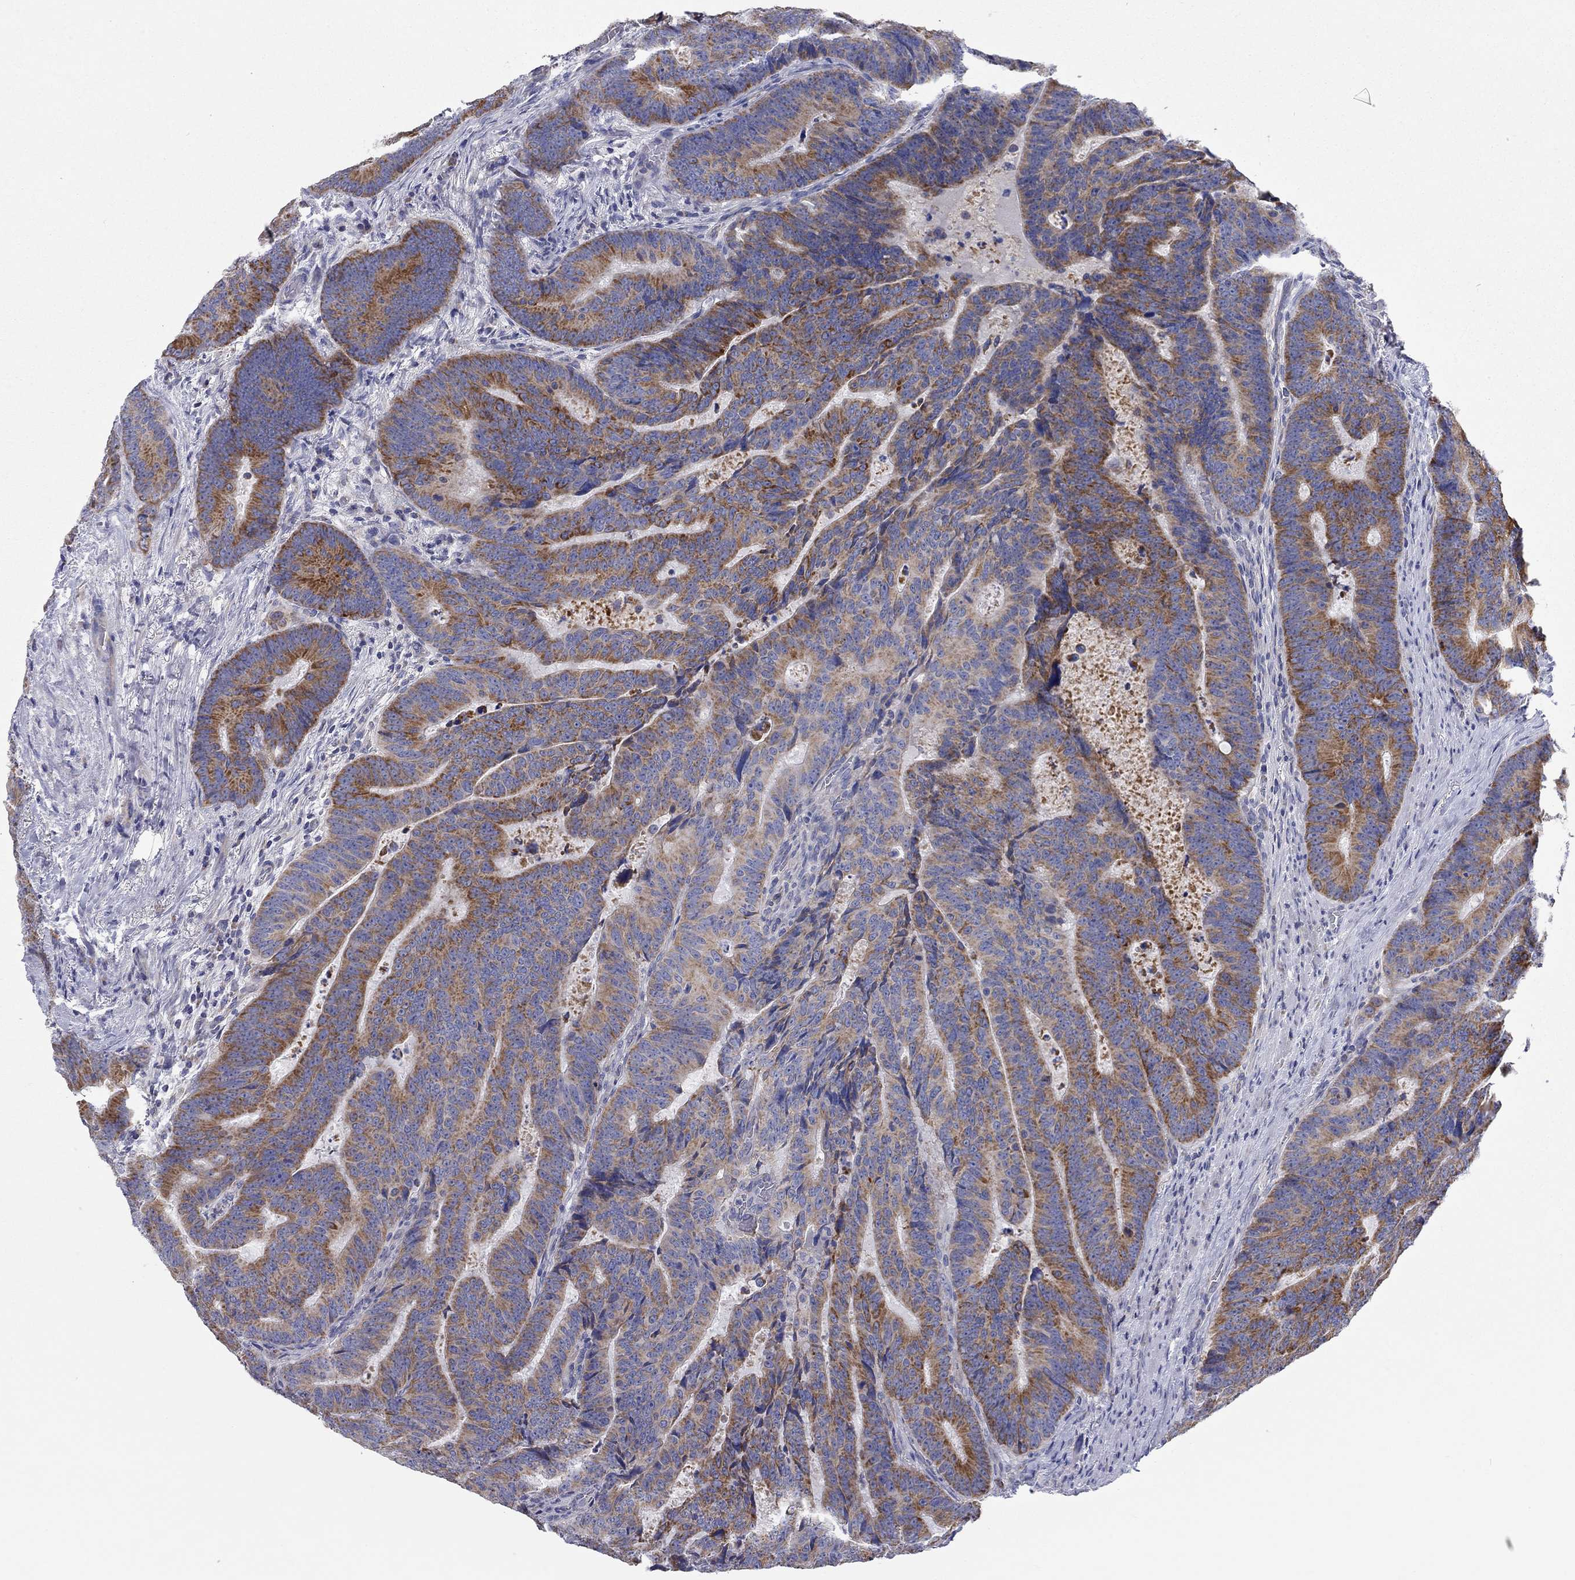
{"staining": {"intensity": "strong", "quantity": "25%-75%", "location": "cytoplasmic/membranous"}, "tissue": "colorectal cancer", "cell_type": "Tumor cells", "image_type": "cancer", "snomed": [{"axis": "morphology", "description": "Adenocarcinoma, NOS"}, {"axis": "topography", "description": "Colon"}], "caption": "Strong cytoplasmic/membranous protein expression is seen in about 25%-75% of tumor cells in colorectal cancer.", "gene": "RCAN1", "patient": {"sex": "female", "age": 82}}